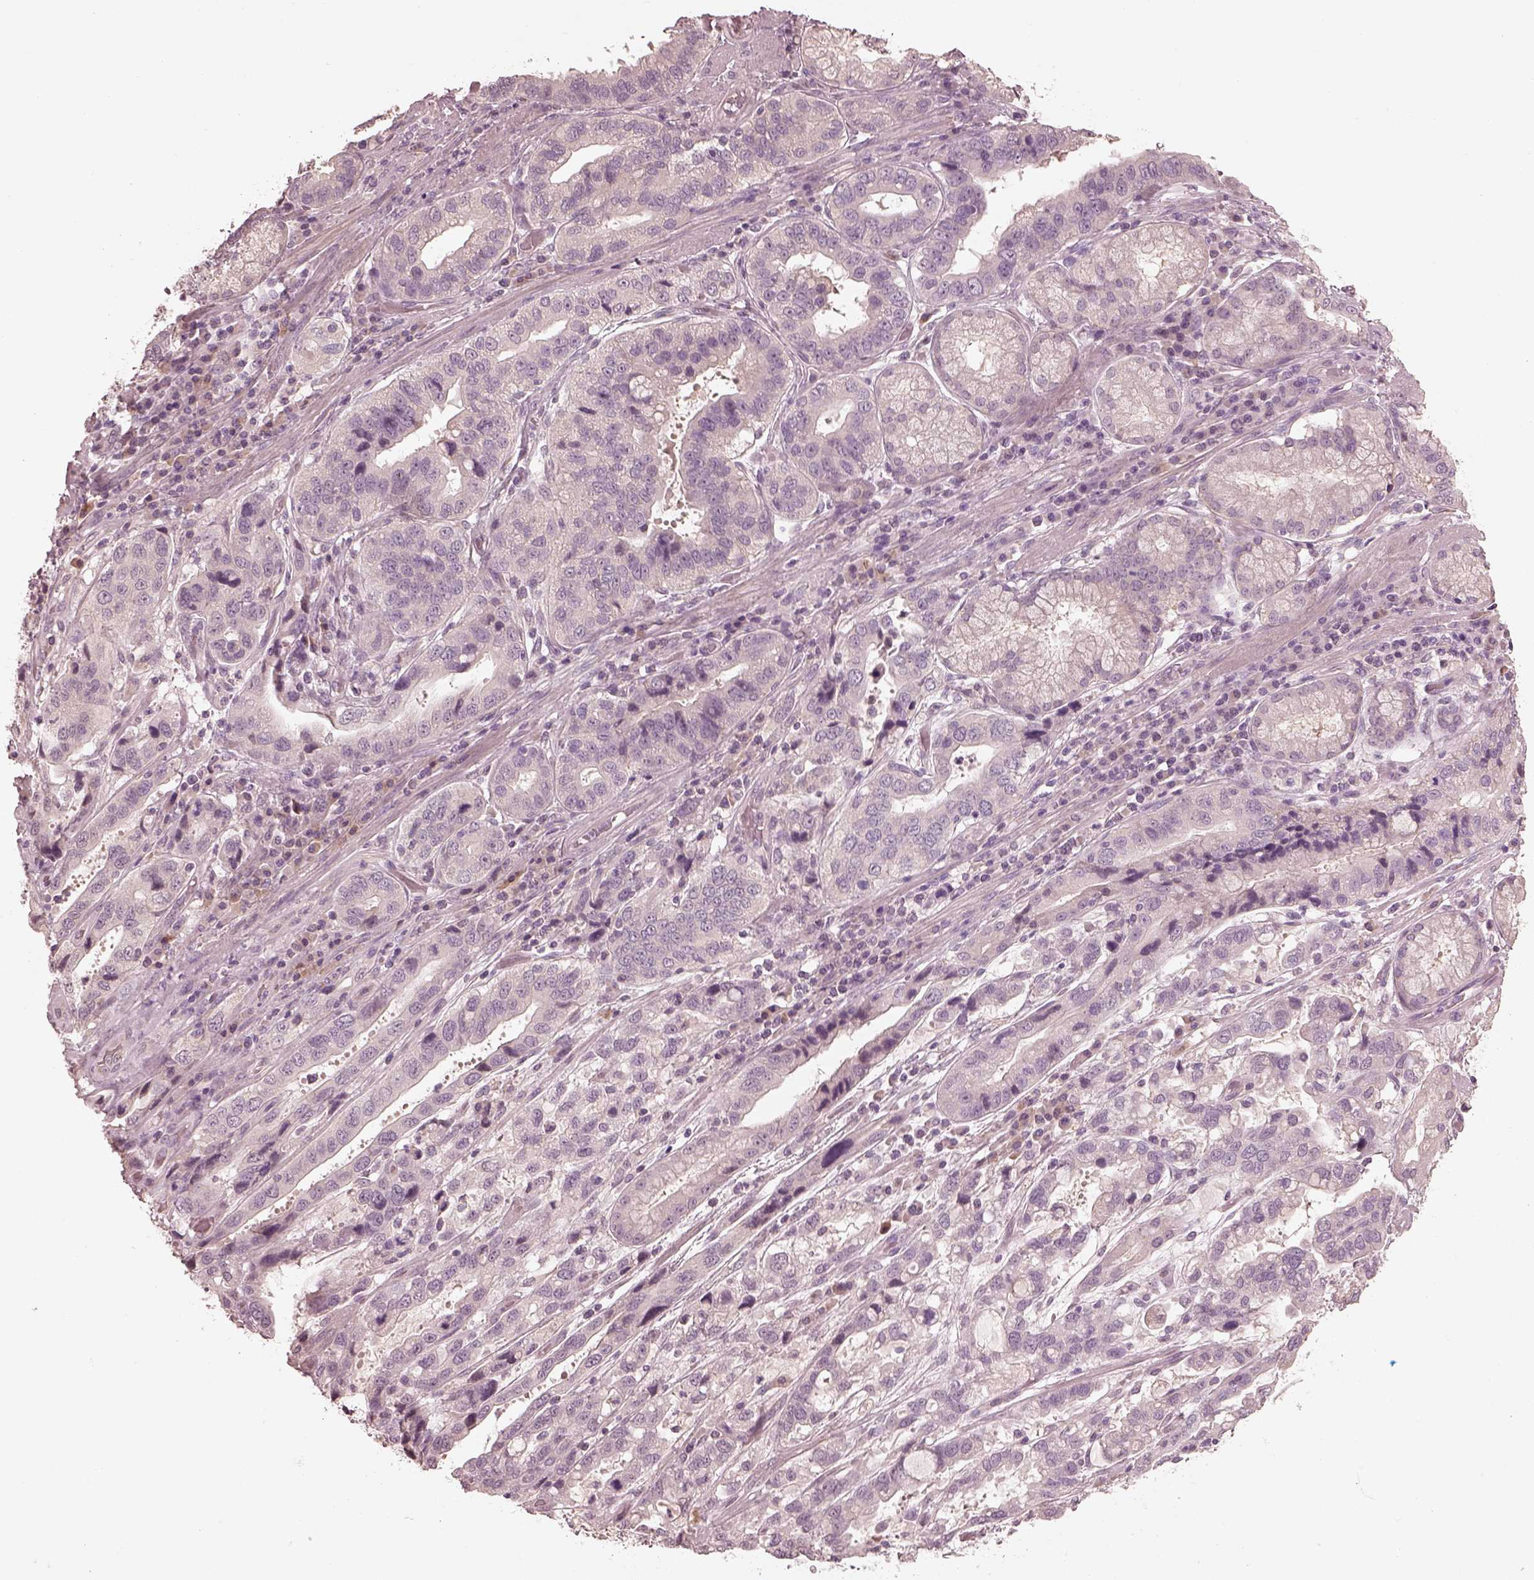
{"staining": {"intensity": "negative", "quantity": "none", "location": "none"}, "tissue": "stomach cancer", "cell_type": "Tumor cells", "image_type": "cancer", "snomed": [{"axis": "morphology", "description": "Adenocarcinoma, NOS"}, {"axis": "topography", "description": "Stomach, lower"}], "caption": "Tumor cells are negative for brown protein staining in adenocarcinoma (stomach). (DAB immunohistochemistry visualized using brightfield microscopy, high magnification).", "gene": "VWA5B1", "patient": {"sex": "female", "age": 76}}